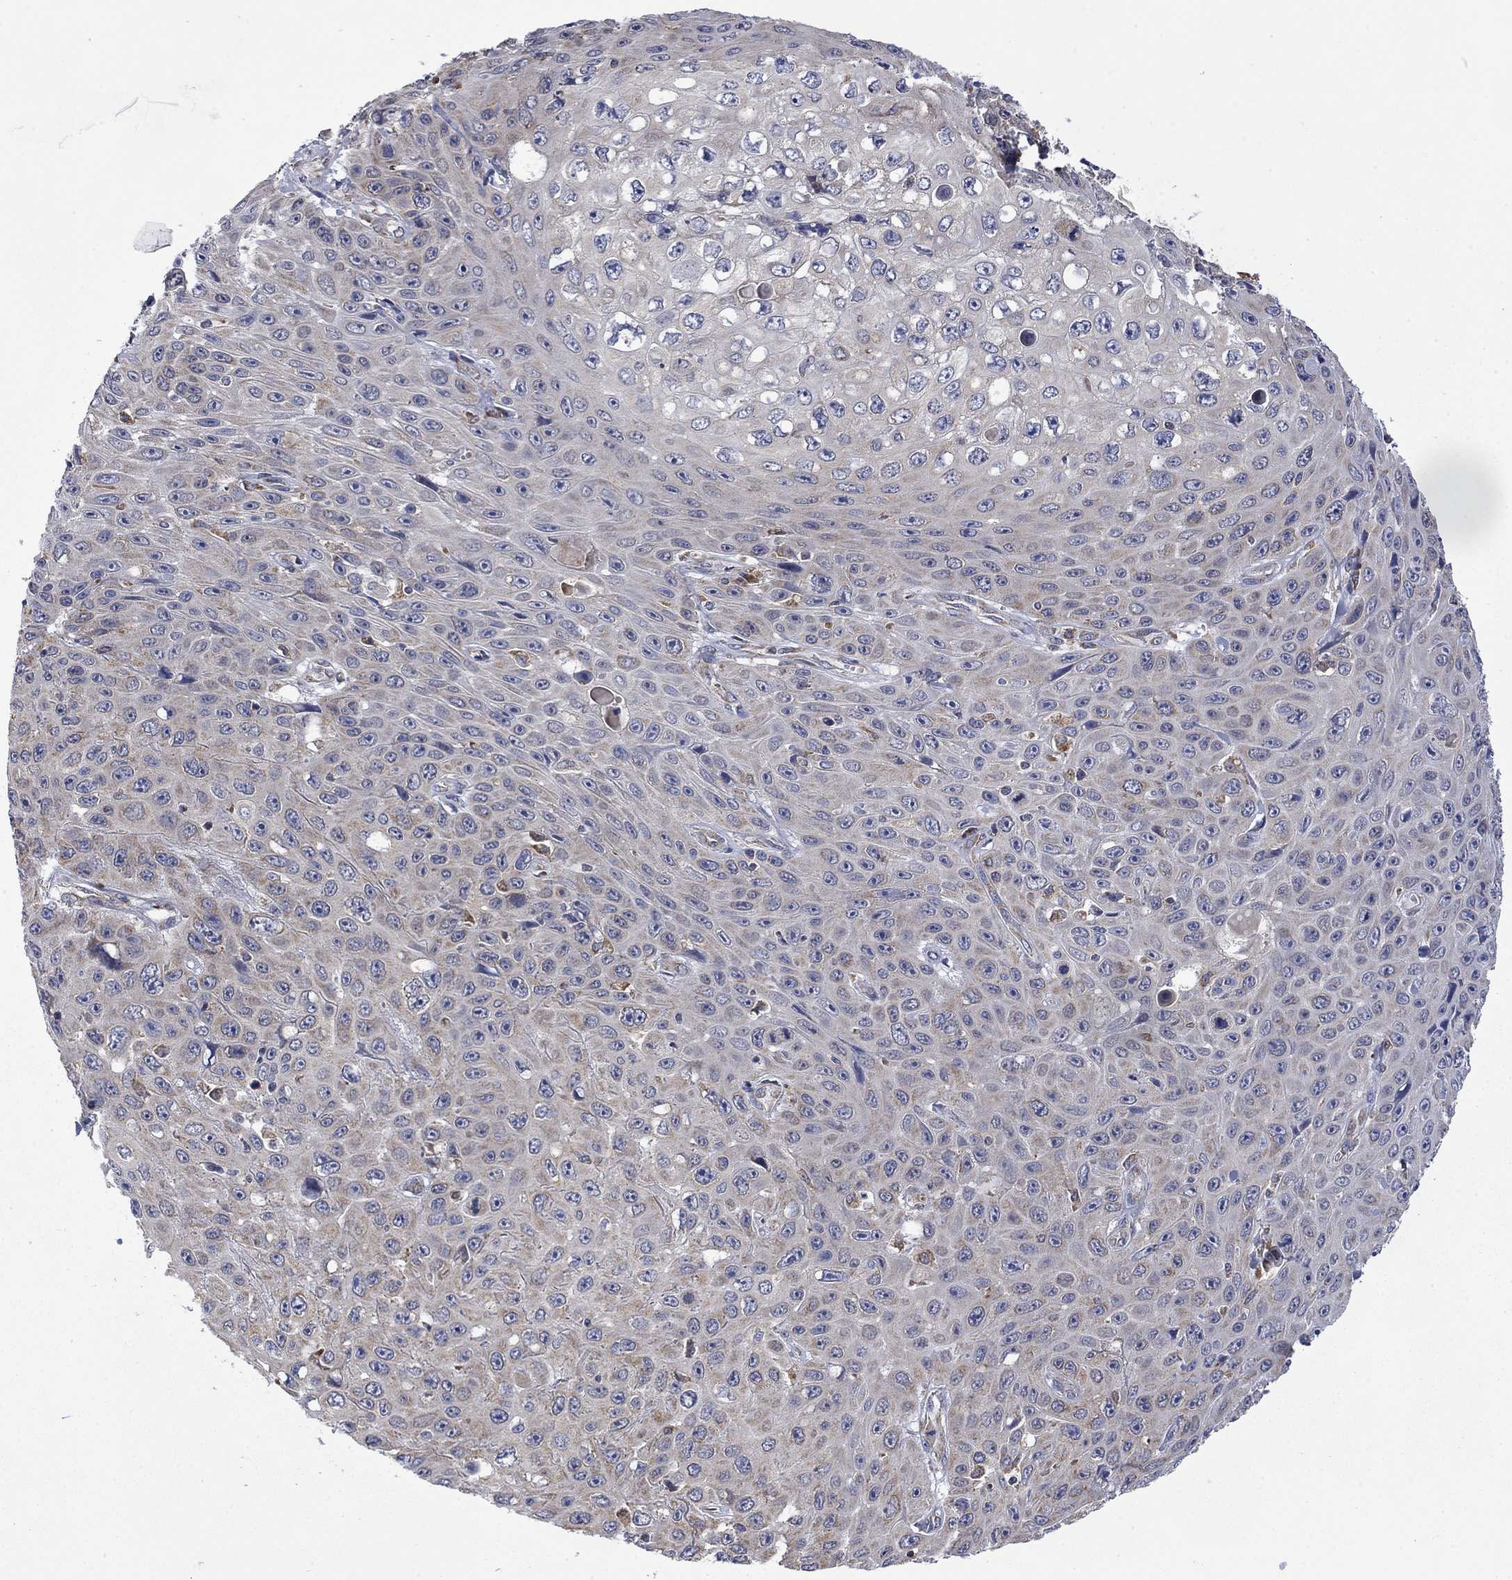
{"staining": {"intensity": "weak", "quantity": "<25%", "location": "cytoplasmic/membranous"}, "tissue": "skin cancer", "cell_type": "Tumor cells", "image_type": "cancer", "snomed": [{"axis": "morphology", "description": "Squamous cell carcinoma, NOS"}, {"axis": "topography", "description": "Skin"}], "caption": "Photomicrograph shows no protein positivity in tumor cells of skin cancer tissue.", "gene": "FURIN", "patient": {"sex": "male", "age": 82}}